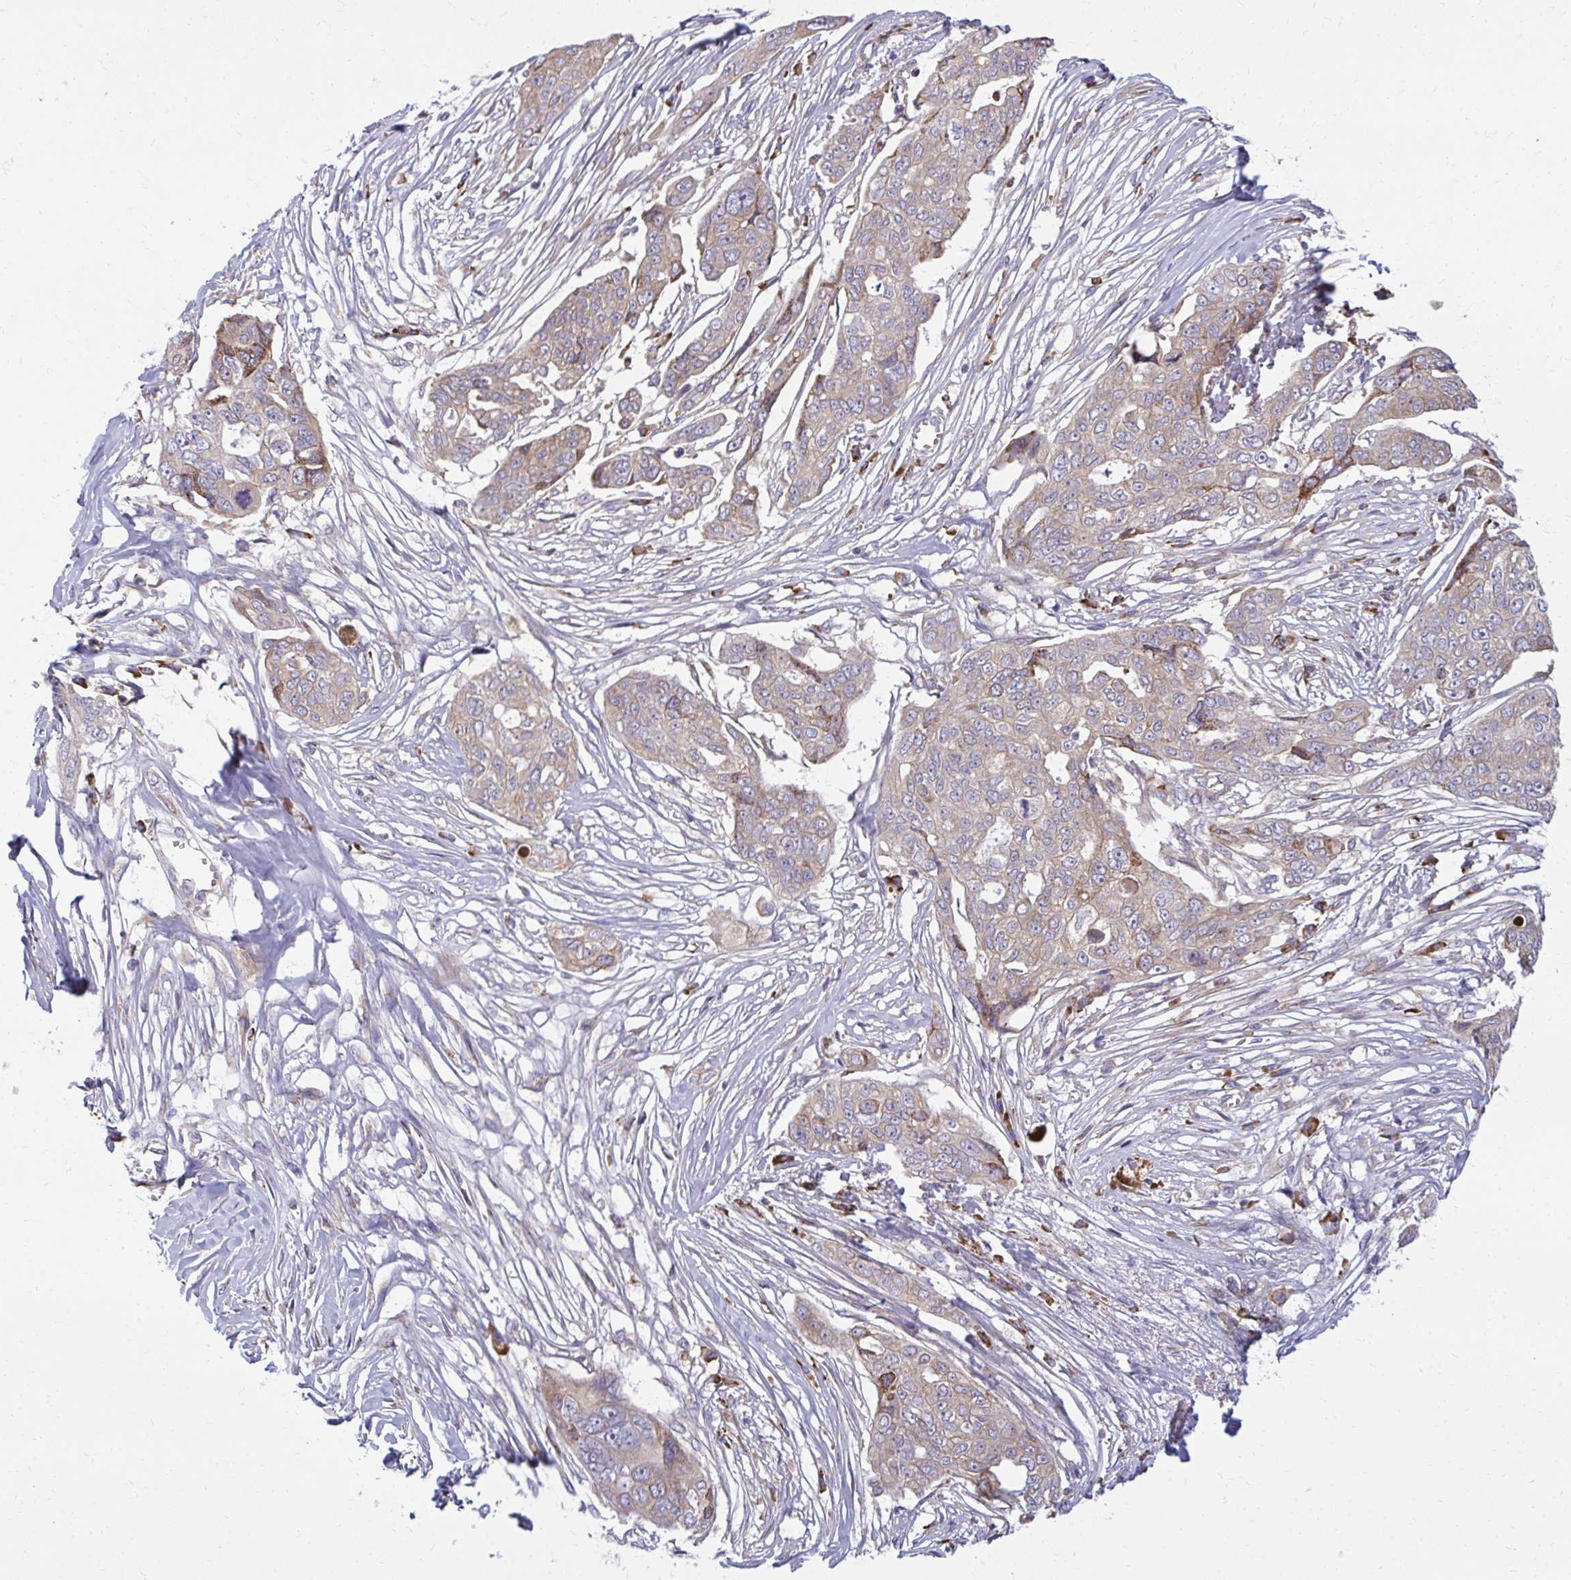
{"staining": {"intensity": "weak", "quantity": "25%-75%", "location": "cytoplasmic/membranous"}, "tissue": "ovarian cancer", "cell_type": "Tumor cells", "image_type": "cancer", "snomed": [{"axis": "morphology", "description": "Carcinoma, endometroid"}, {"axis": "topography", "description": "Ovary"}], "caption": "Immunohistochemical staining of human endometroid carcinoma (ovarian) reveals weak cytoplasmic/membranous protein staining in about 25%-75% of tumor cells. (brown staining indicates protein expression, while blue staining denotes nuclei).", "gene": "CEMP1", "patient": {"sex": "female", "age": 70}}